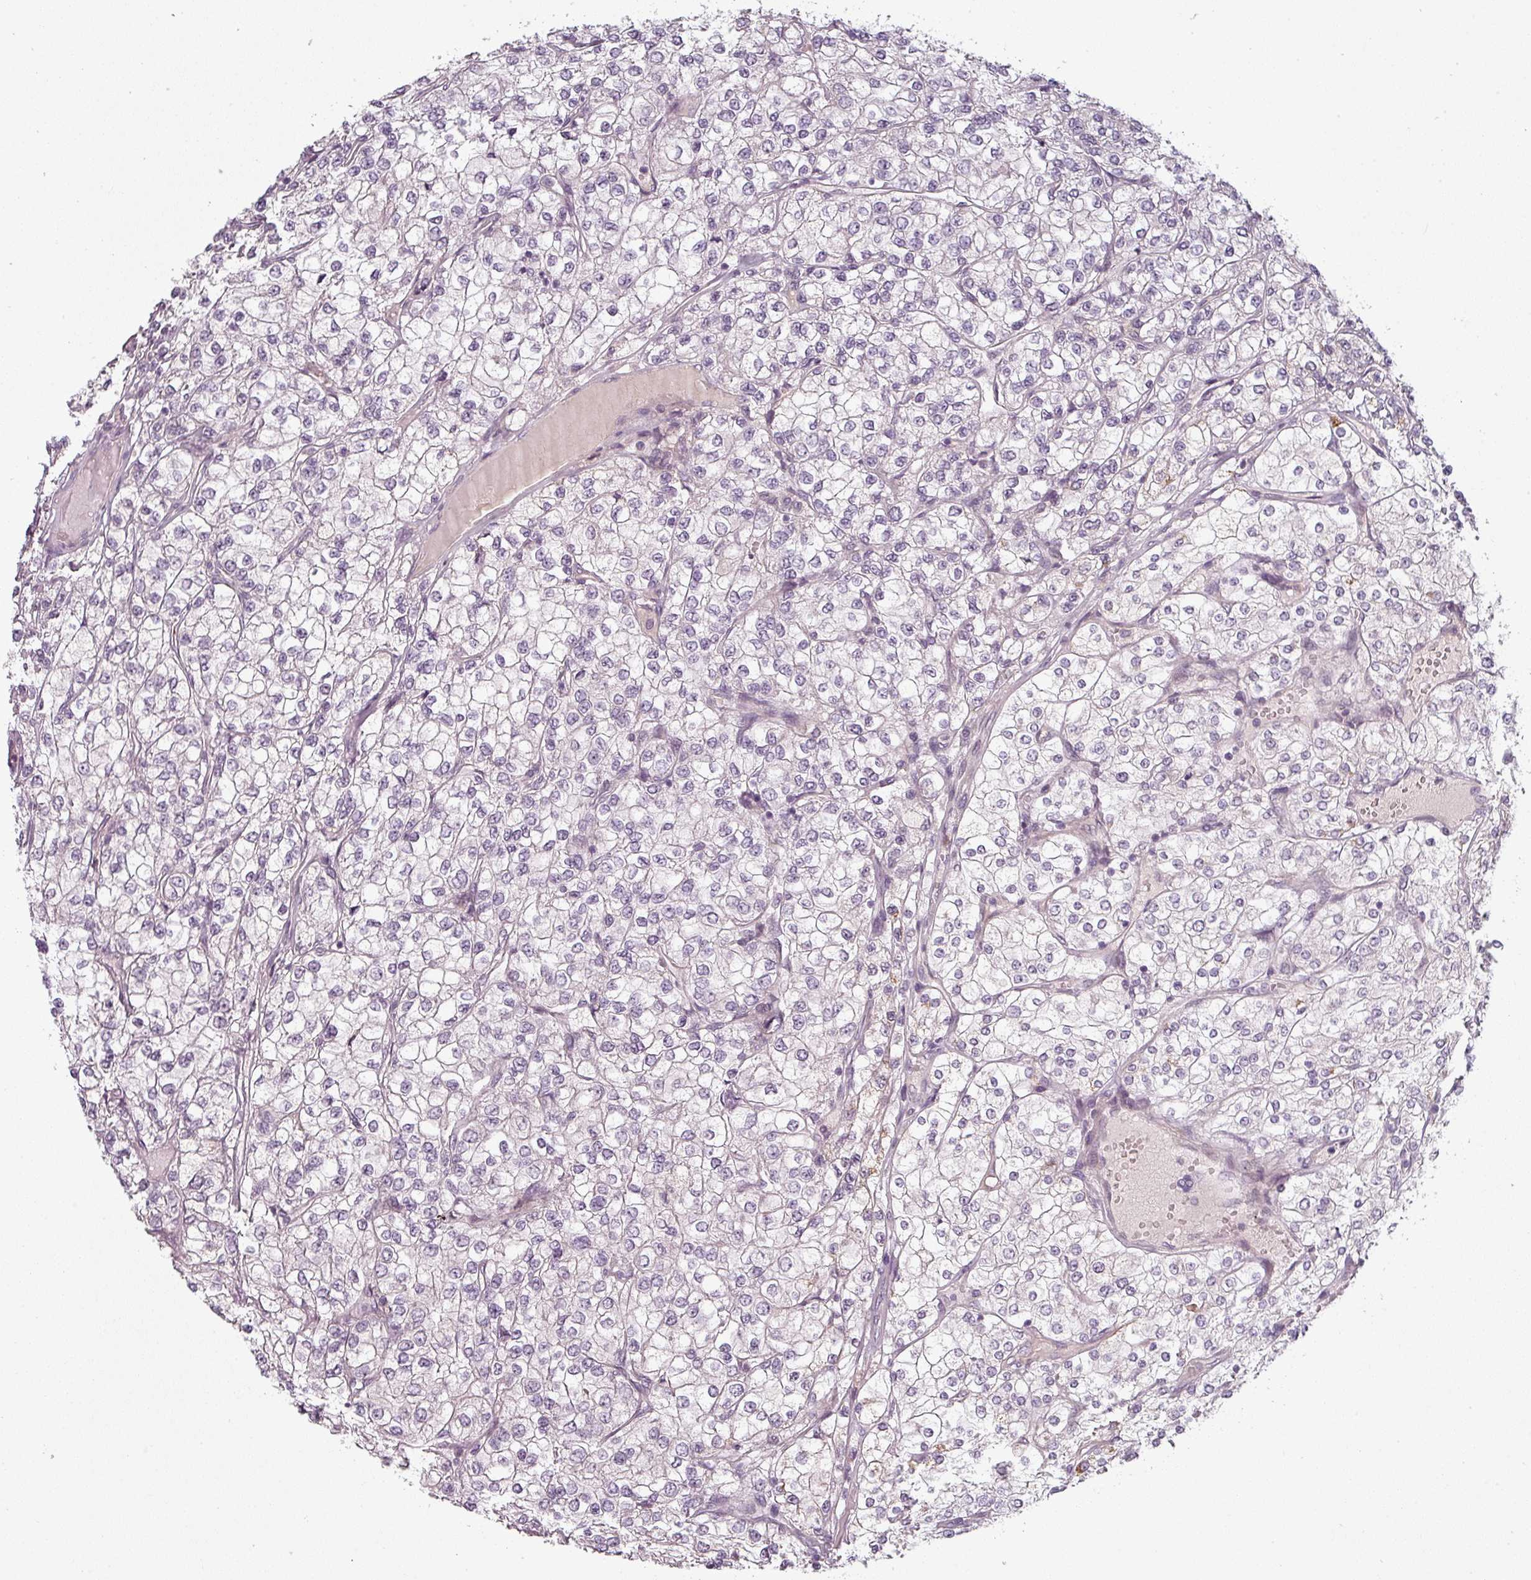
{"staining": {"intensity": "moderate", "quantity": "<25%", "location": "cytoplasmic/membranous"}, "tissue": "renal cancer", "cell_type": "Tumor cells", "image_type": "cancer", "snomed": [{"axis": "morphology", "description": "Adenocarcinoma, NOS"}, {"axis": "topography", "description": "Kidney"}], "caption": "Immunohistochemistry (IHC) staining of renal cancer (adenocarcinoma), which reveals low levels of moderate cytoplasmic/membranous positivity in about <25% of tumor cells indicating moderate cytoplasmic/membranous protein positivity. The staining was performed using DAB (3,3'-diaminobenzidine) (brown) for protein detection and nuclei were counterstained in hematoxylin (blue).", "gene": "SLC16A9", "patient": {"sex": "male", "age": 80}}